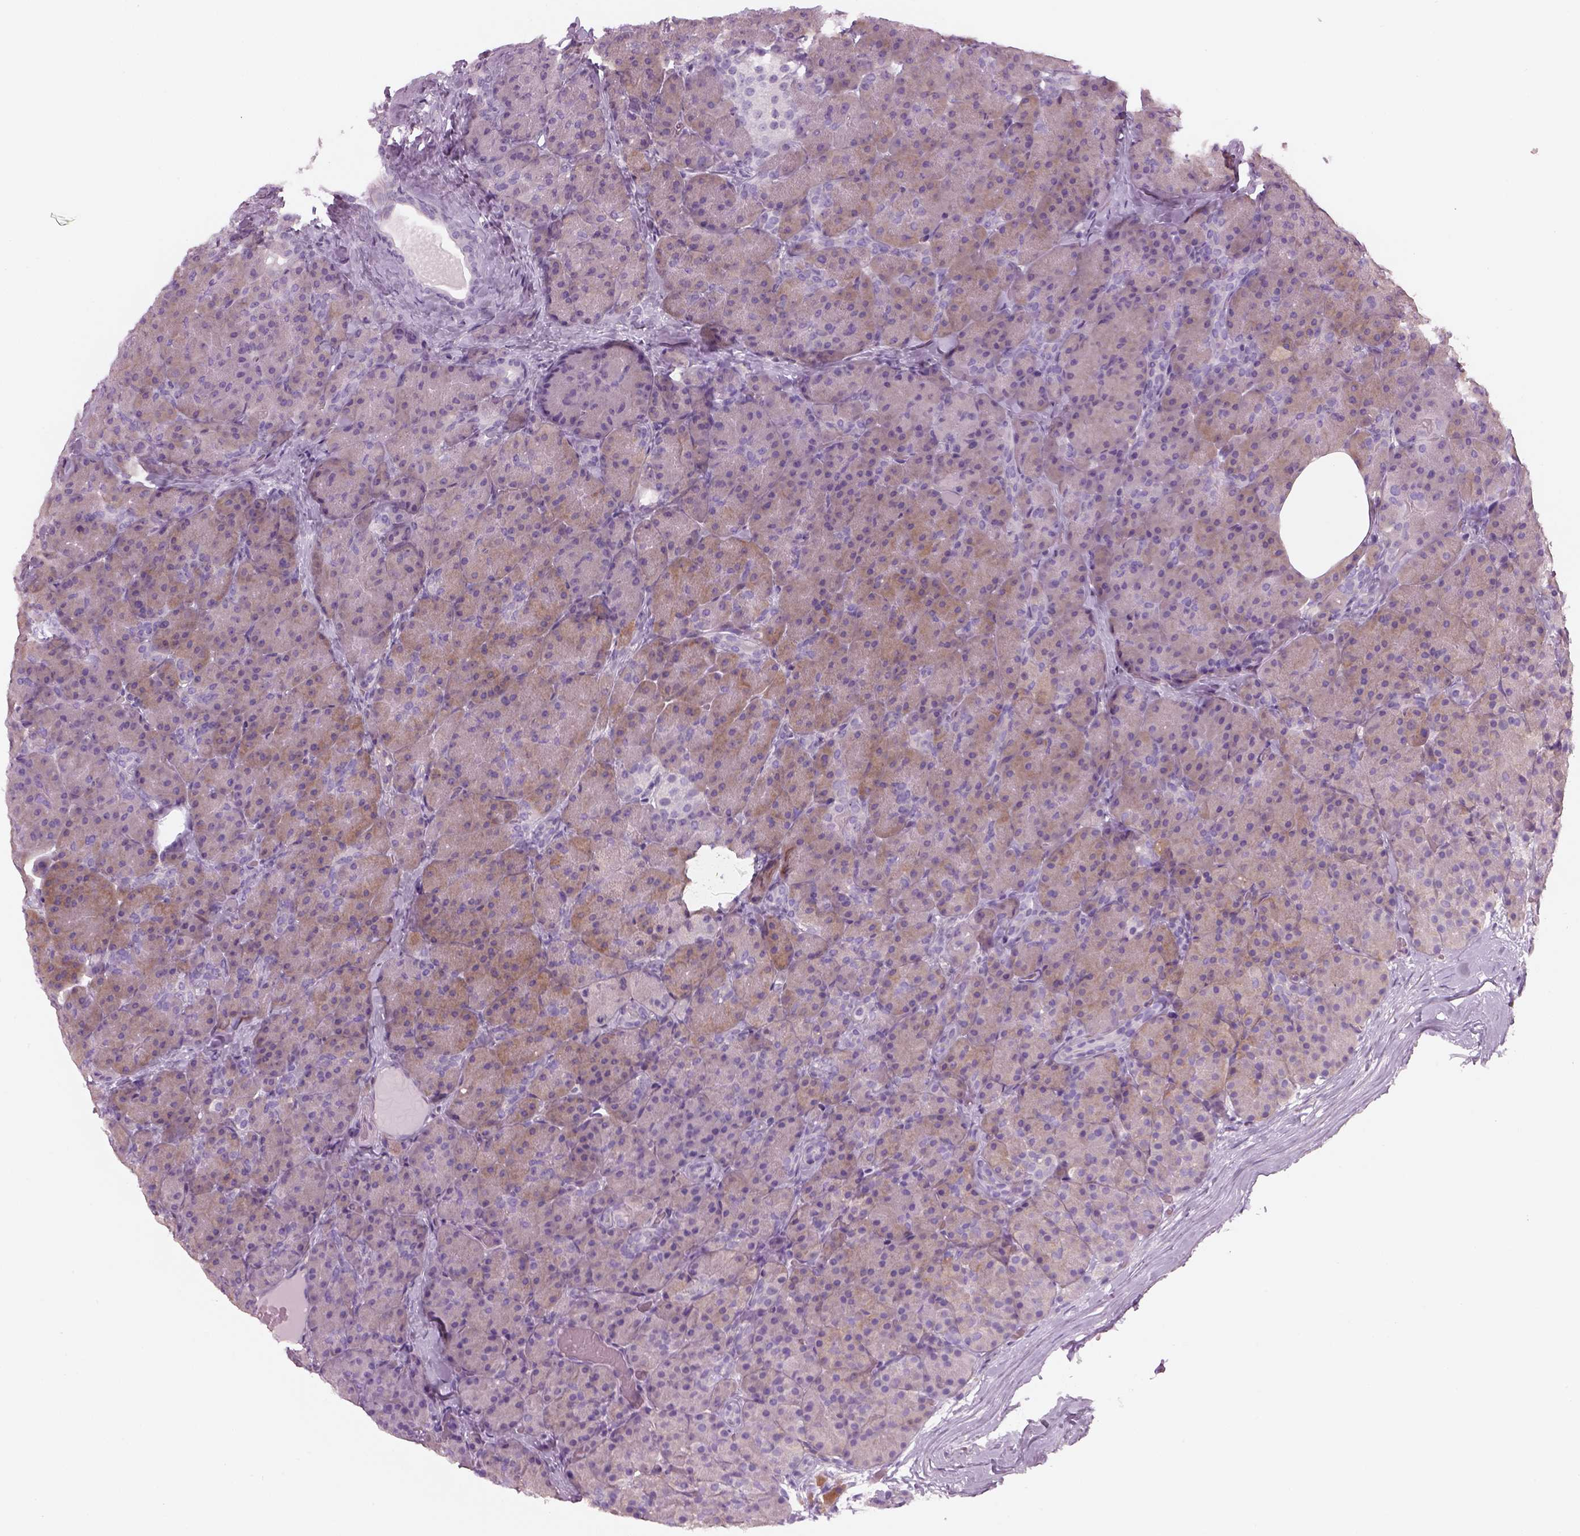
{"staining": {"intensity": "moderate", "quantity": "25%-75%", "location": "cytoplasmic/membranous"}, "tissue": "pancreas", "cell_type": "Exocrine glandular cells", "image_type": "normal", "snomed": [{"axis": "morphology", "description": "Normal tissue, NOS"}, {"axis": "topography", "description": "Pancreas"}], "caption": "A photomicrograph showing moderate cytoplasmic/membranous staining in approximately 25%-75% of exocrine glandular cells in unremarkable pancreas, as visualized by brown immunohistochemical staining.", "gene": "SLC1A7", "patient": {"sex": "male", "age": 57}}